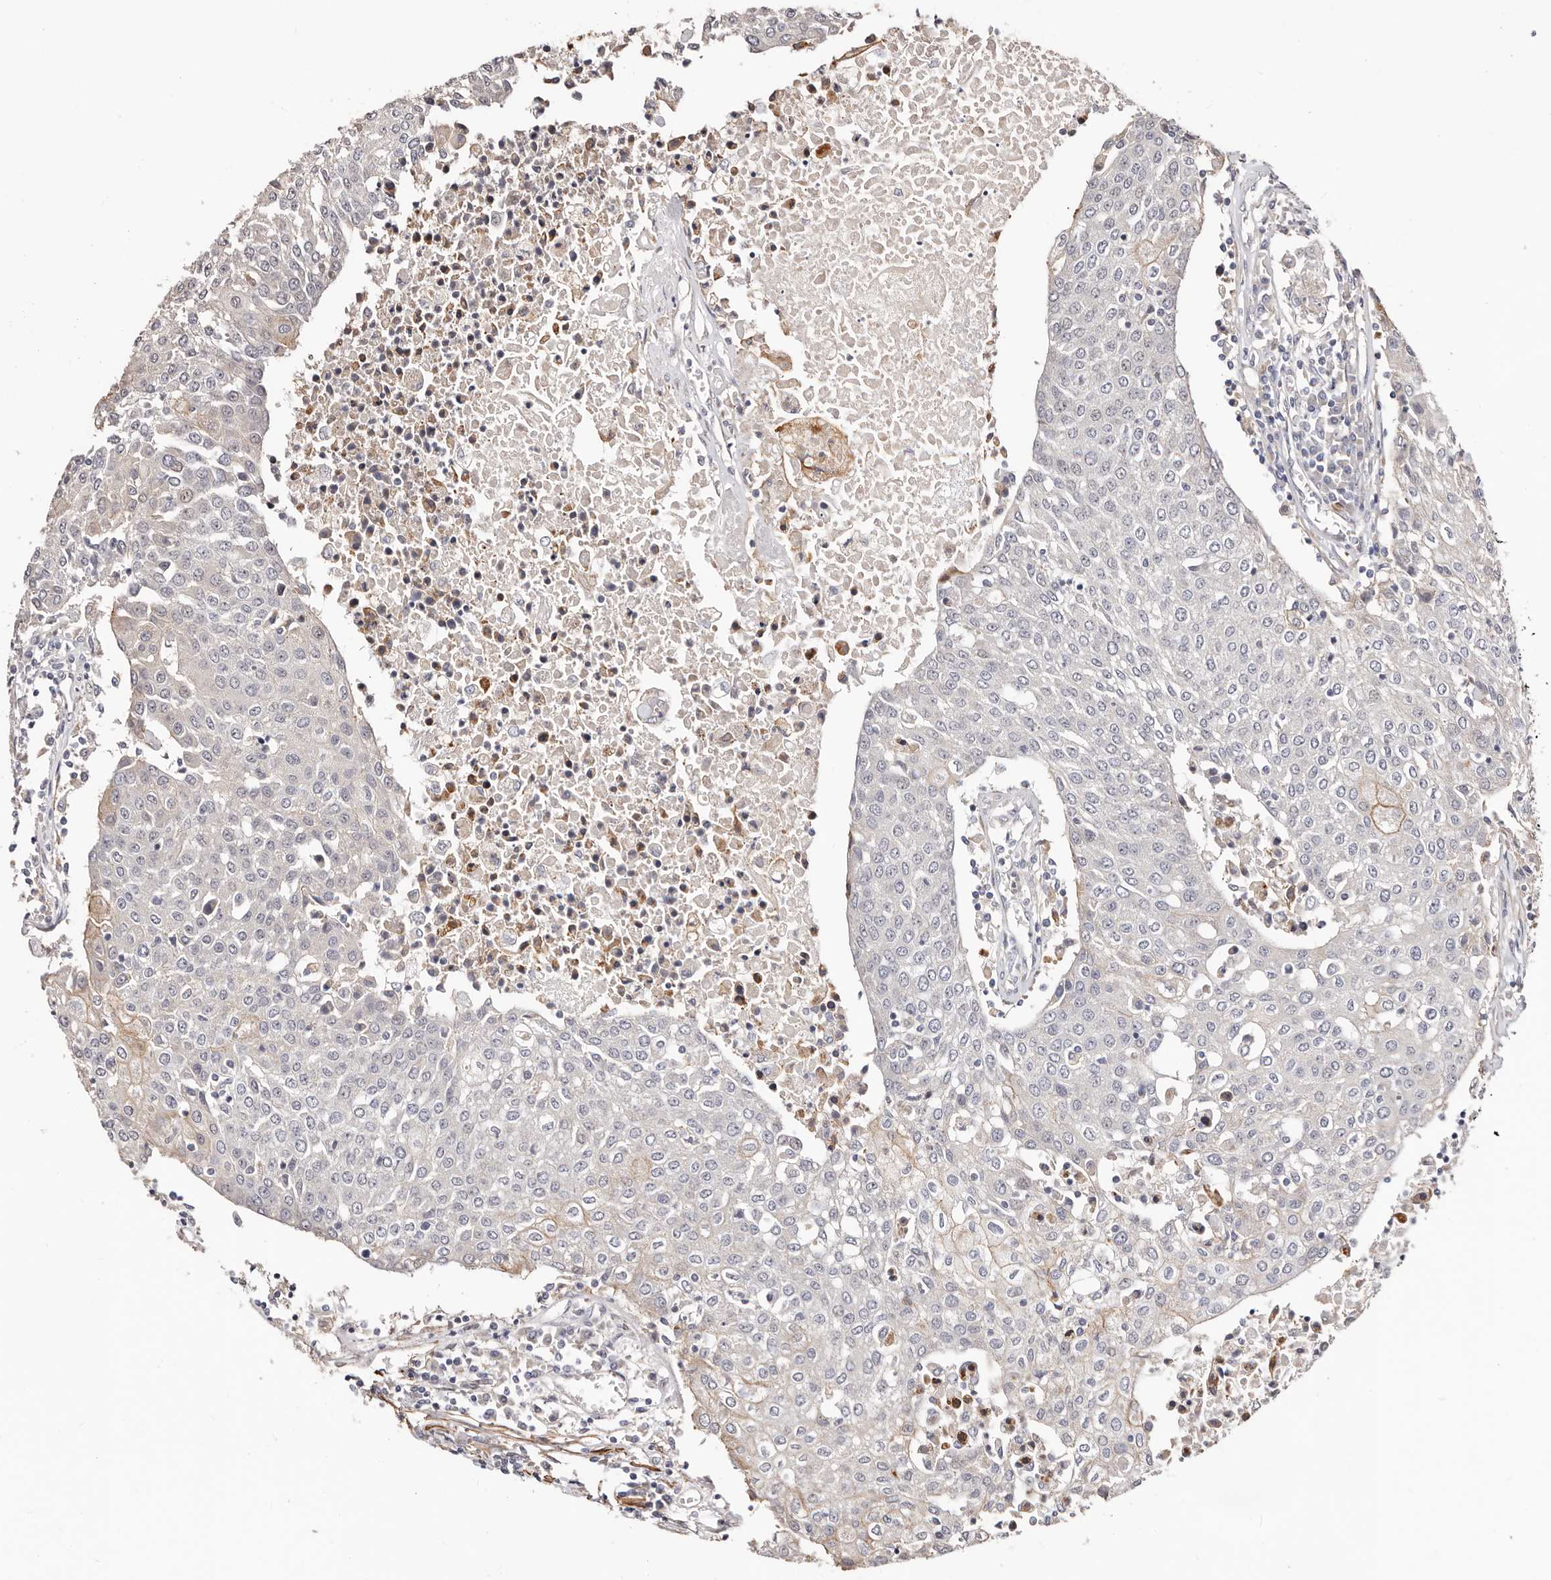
{"staining": {"intensity": "negative", "quantity": "none", "location": "none"}, "tissue": "urothelial cancer", "cell_type": "Tumor cells", "image_type": "cancer", "snomed": [{"axis": "morphology", "description": "Urothelial carcinoma, High grade"}, {"axis": "topography", "description": "Urinary bladder"}], "caption": "Immunohistochemistry (IHC) micrograph of neoplastic tissue: human high-grade urothelial carcinoma stained with DAB (3,3'-diaminobenzidine) displays no significant protein expression in tumor cells.", "gene": "TRIP13", "patient": {"sex": "female", "age": 85}}